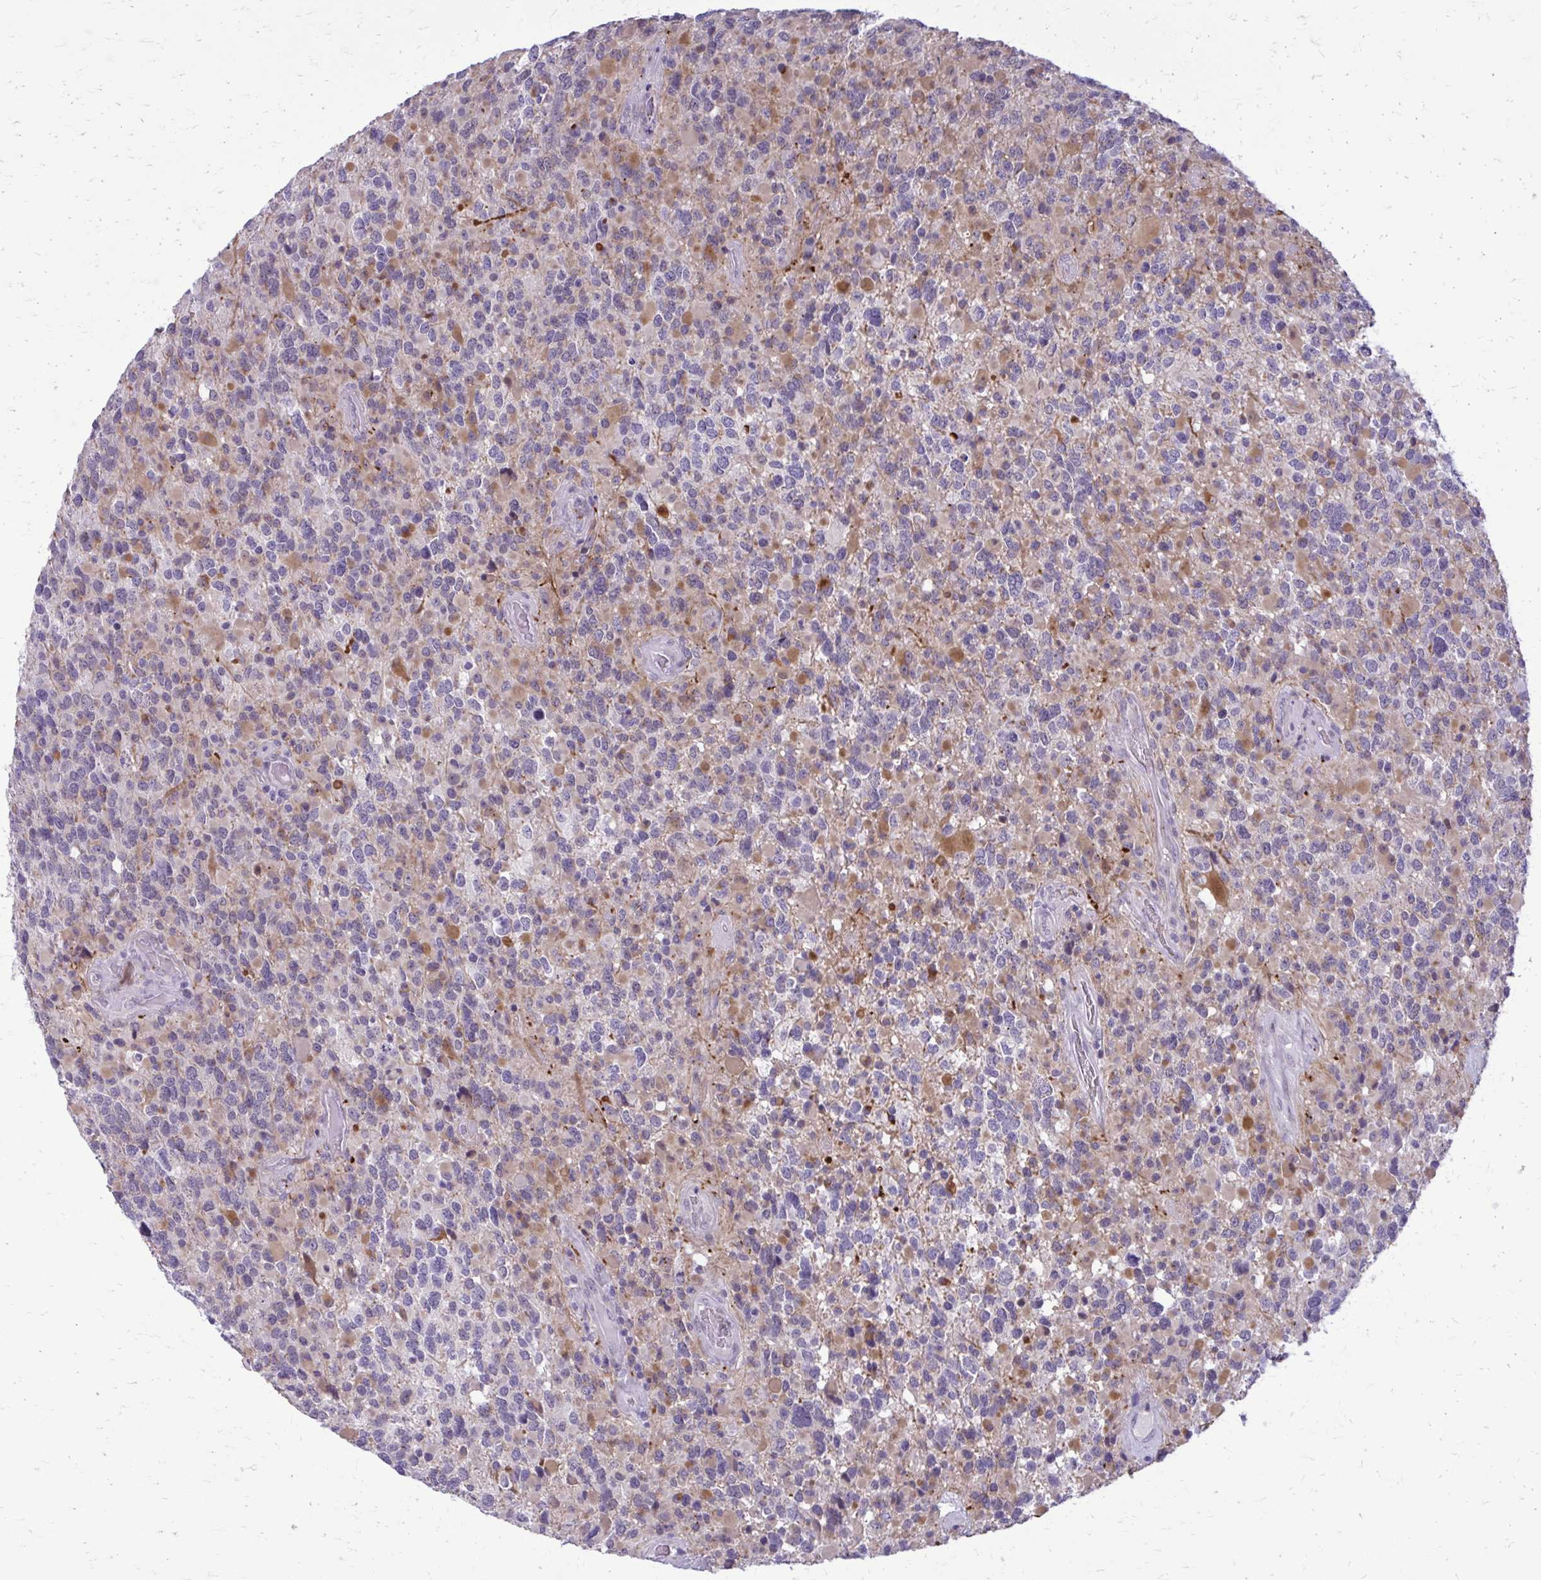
{"staining": {"intensity": "moderate", "quantity": "<25%", "location": "cytoplasmic/membranous"}, "tissue": "glioma", "cell_type": "Tumor cells", "image_type": "cancer", "snomed": [{"axis": "morphology", "description": "Glioma, malignant, High grade"}, {"axis": "topography", "description": "Brain"}], "caption": "This is a histology image of immunohistochemistry staining of glioma, which shows moderate staining in the cytoplasmic/membranous of tumor cells.", "gene": "NUMBL", "patient": {"sex": "female", "age": 40}}